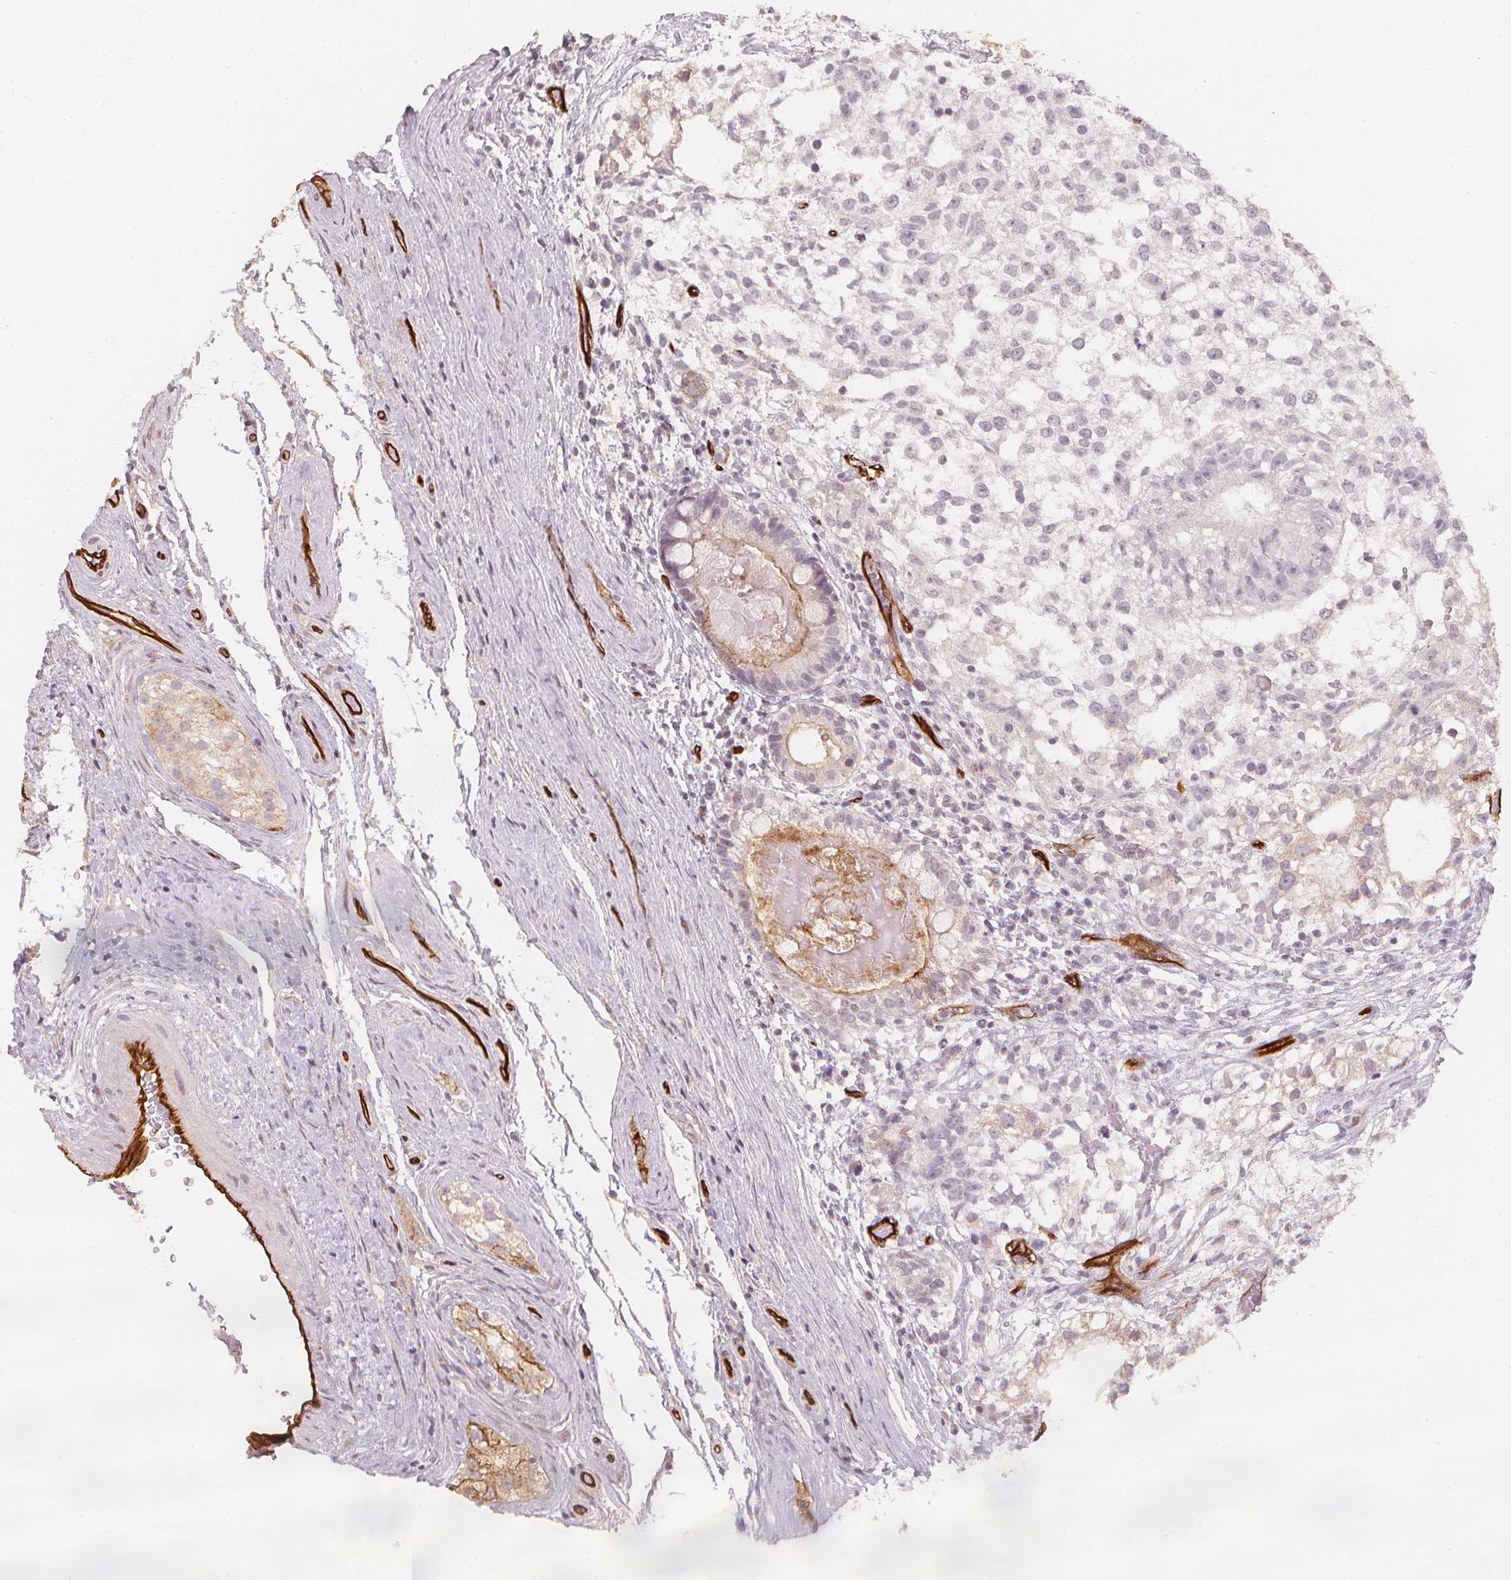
{"staining": {"intensity": "negative", "quantity": "none", "location": "none"}, "tissue": "testis cancer", "cell_type": "Tumor cells", "image_type": "cancer", "snomed": [{"axis": "morphology", "description": "Seminoma, NOS"}, {"axis": "morphology", "description": "Carcinoma, Embryonal, NOS"}, {"axis": "topography", "description": "Testis"}], "caption": "Immunohistochemical staining of testis cancer (seminoma) exhibits no significant staining in tumor cells.", "gene": "CIB1", "patient": {"sex": "male", "age": 41}}